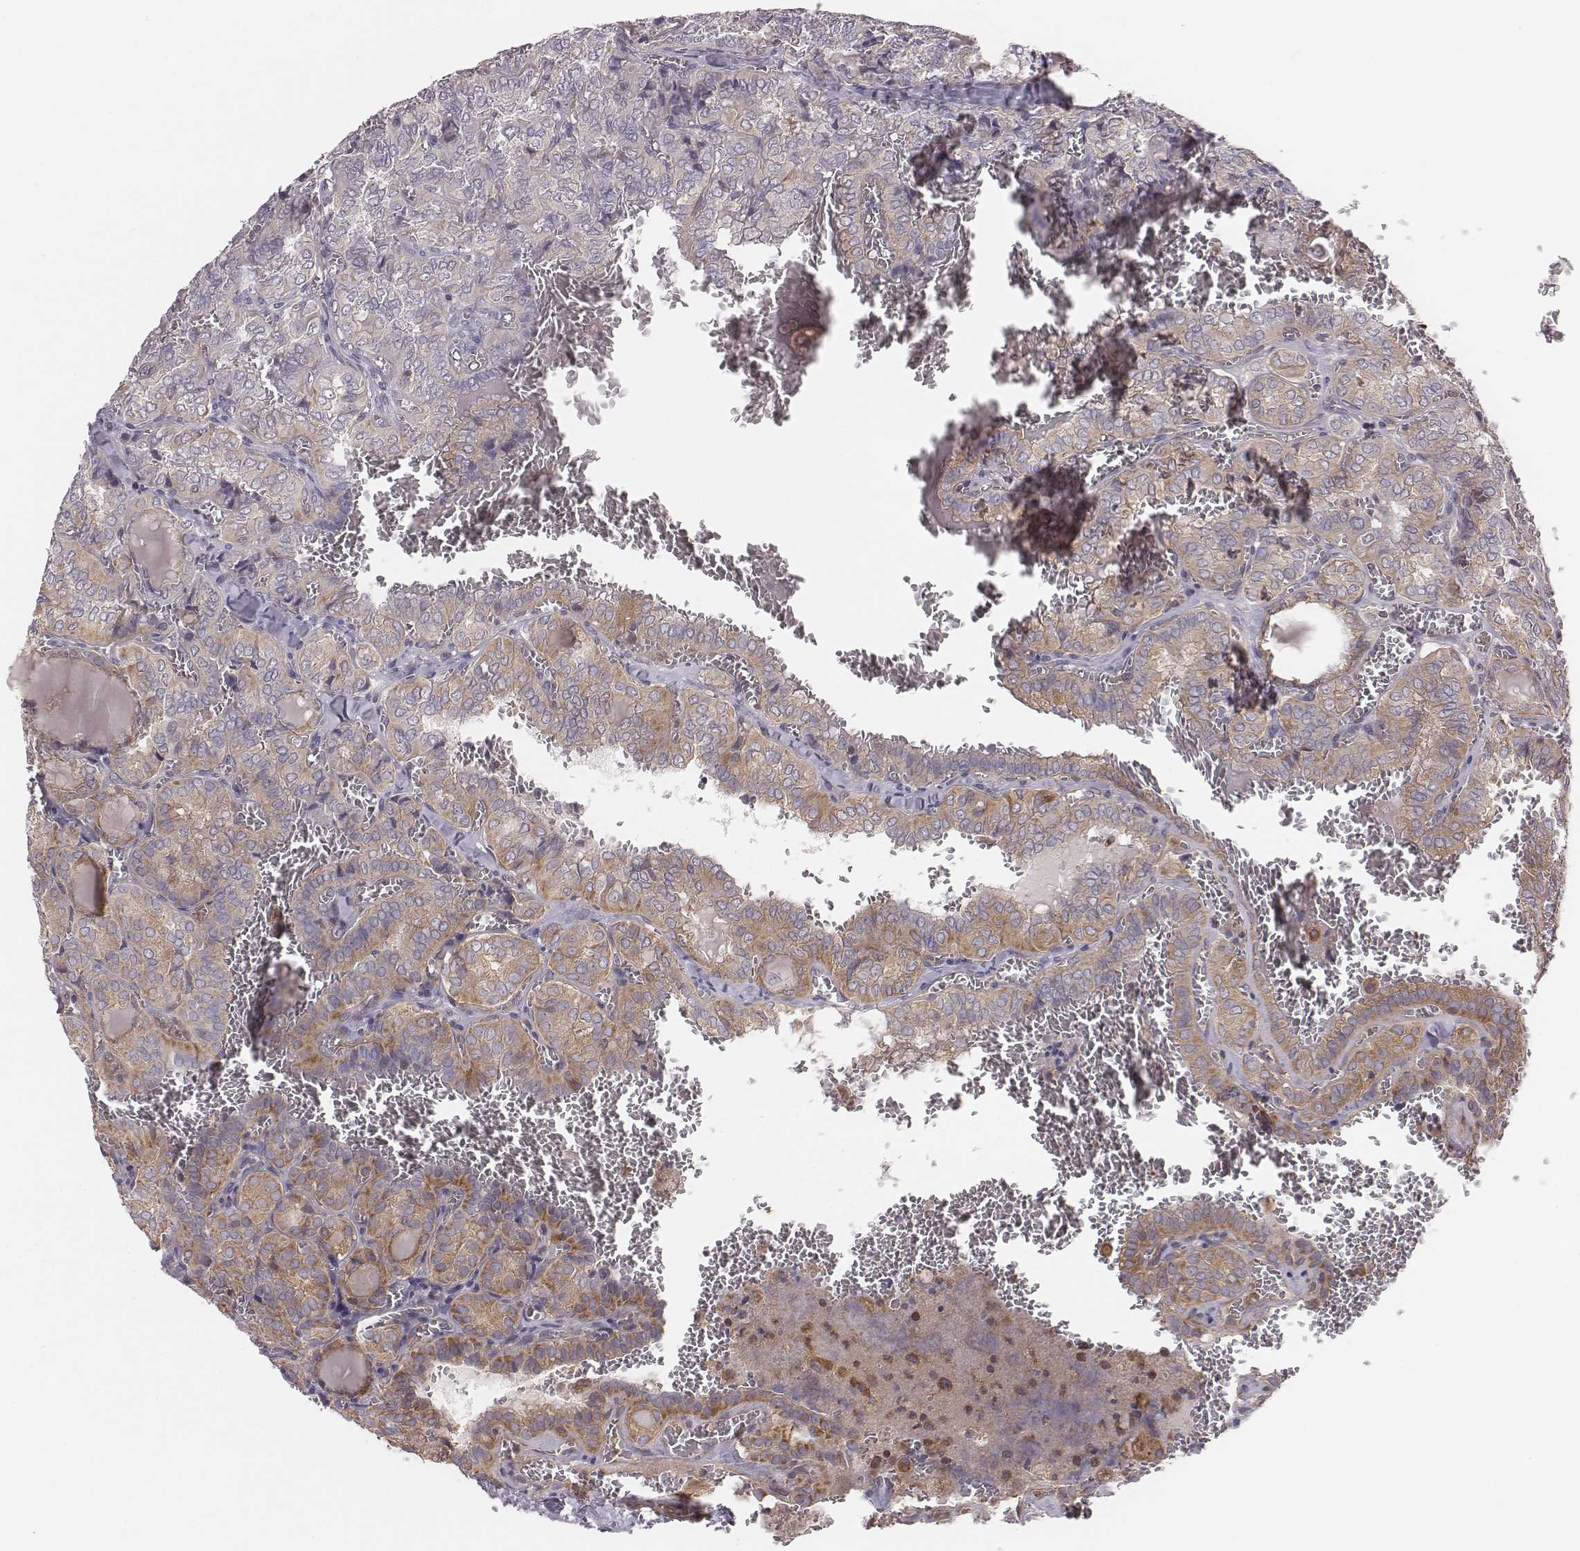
{"staining": {"intensity": "moderate", "quantity": "25%-75%", "location": "cytoplasmic/membranous"}, "tissue": "thyroid cancer", "cell_type": "Tumor cells", "image_type": "cancer", "snomed": [{"axis": "morphology", "description": "Papillary adenocarcinoma, NOS"}, {"axis": "topography", "description": "Thyroid gland"}], "caption": "Immunohistochemical staining of human thyroid cancer (papillary adenocarcinoma) reveals moderate cytoplasmic/membranous protein positivity in about 25%-75% of tumor cells.", "gene": "CAD", "patient": {"sex": "female", "age": 41}}